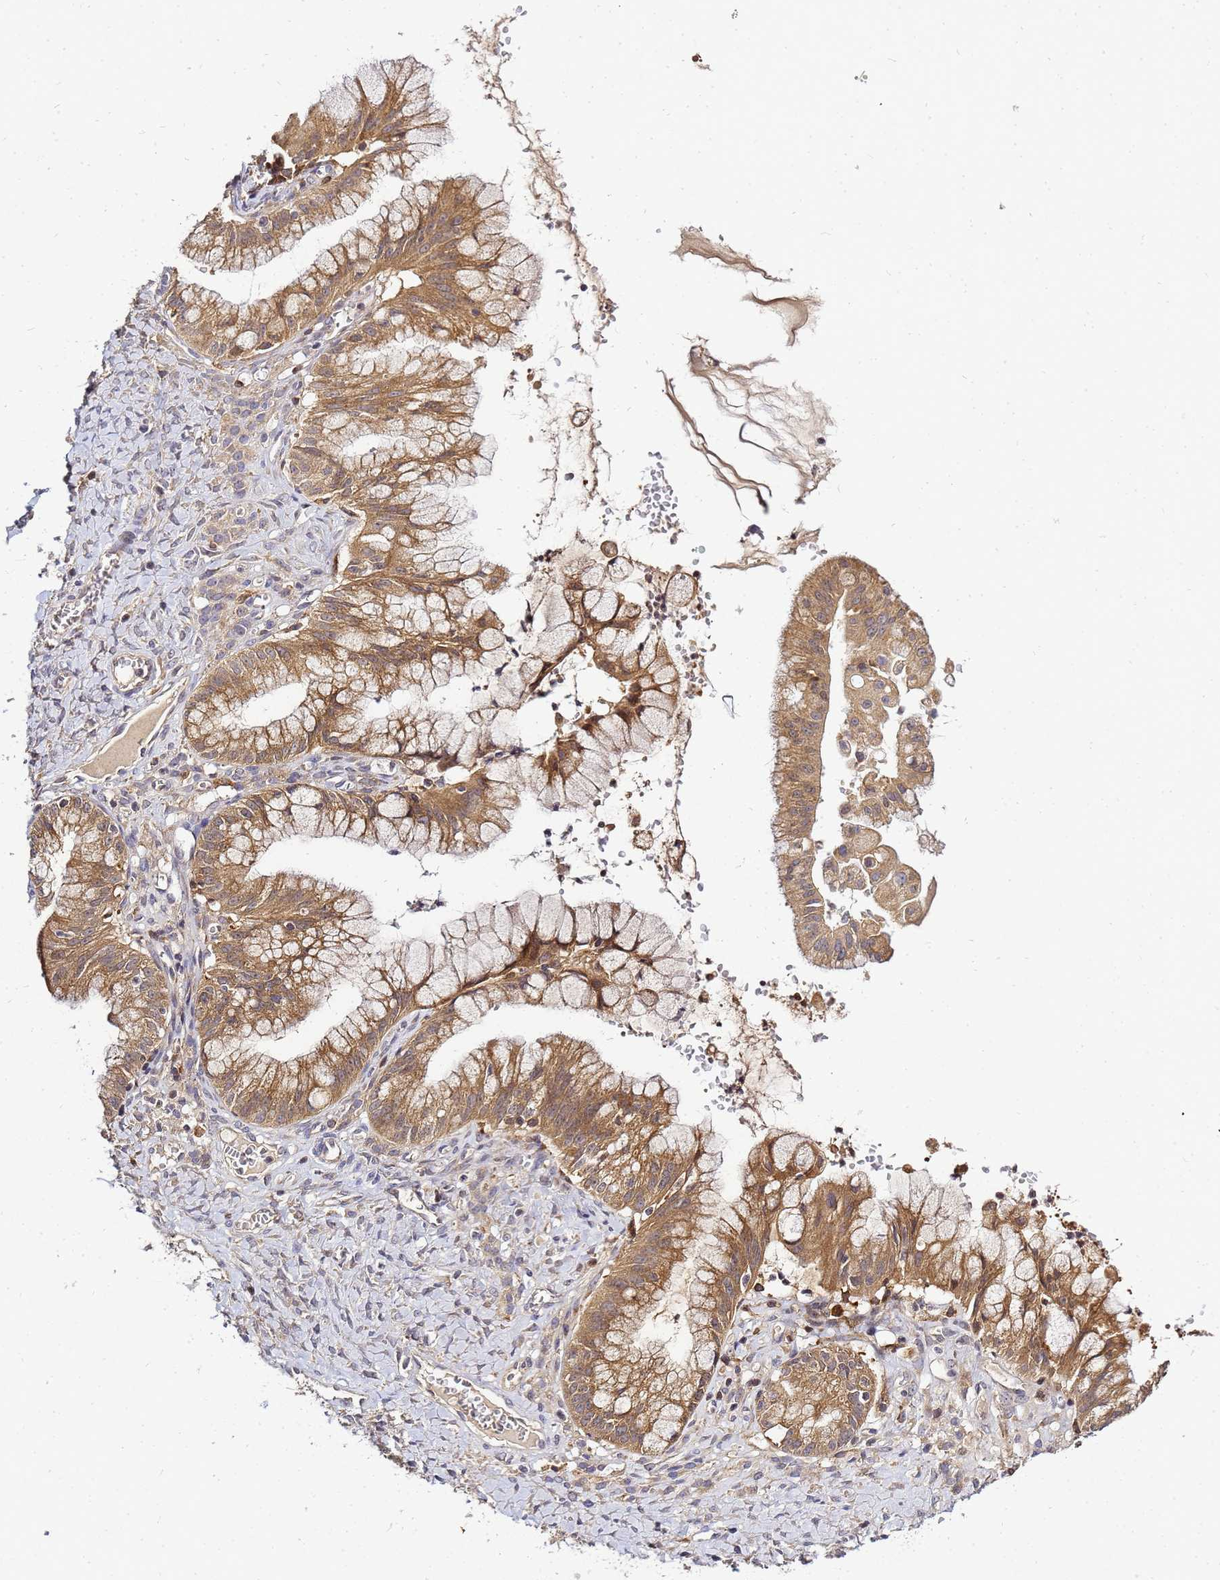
{"staining": {"intensity": "moderate", "quantity": ">75%", "location": "cytoplasmic/membranous"}, "tissue": "ovarian cancer", "cell_type": "Tumor cells", "image_type": "cancer", "snomed": [{"axis": "morphology", "description": "Cystadenocarcinoma, mucinous, NOS"}, {"axis": "topography", "description": "Ovary"}], "caption": "A high-resolution histopathology image shows IHC staining of ovarian cancer (mucinous cystadenocarcinoma), which demonstrates moderate cytoplasmic/membranous staining in approximately >75% of tumor cells.", "gene": "ADPGK", "patient": {"sex": "female", "age": 70}}